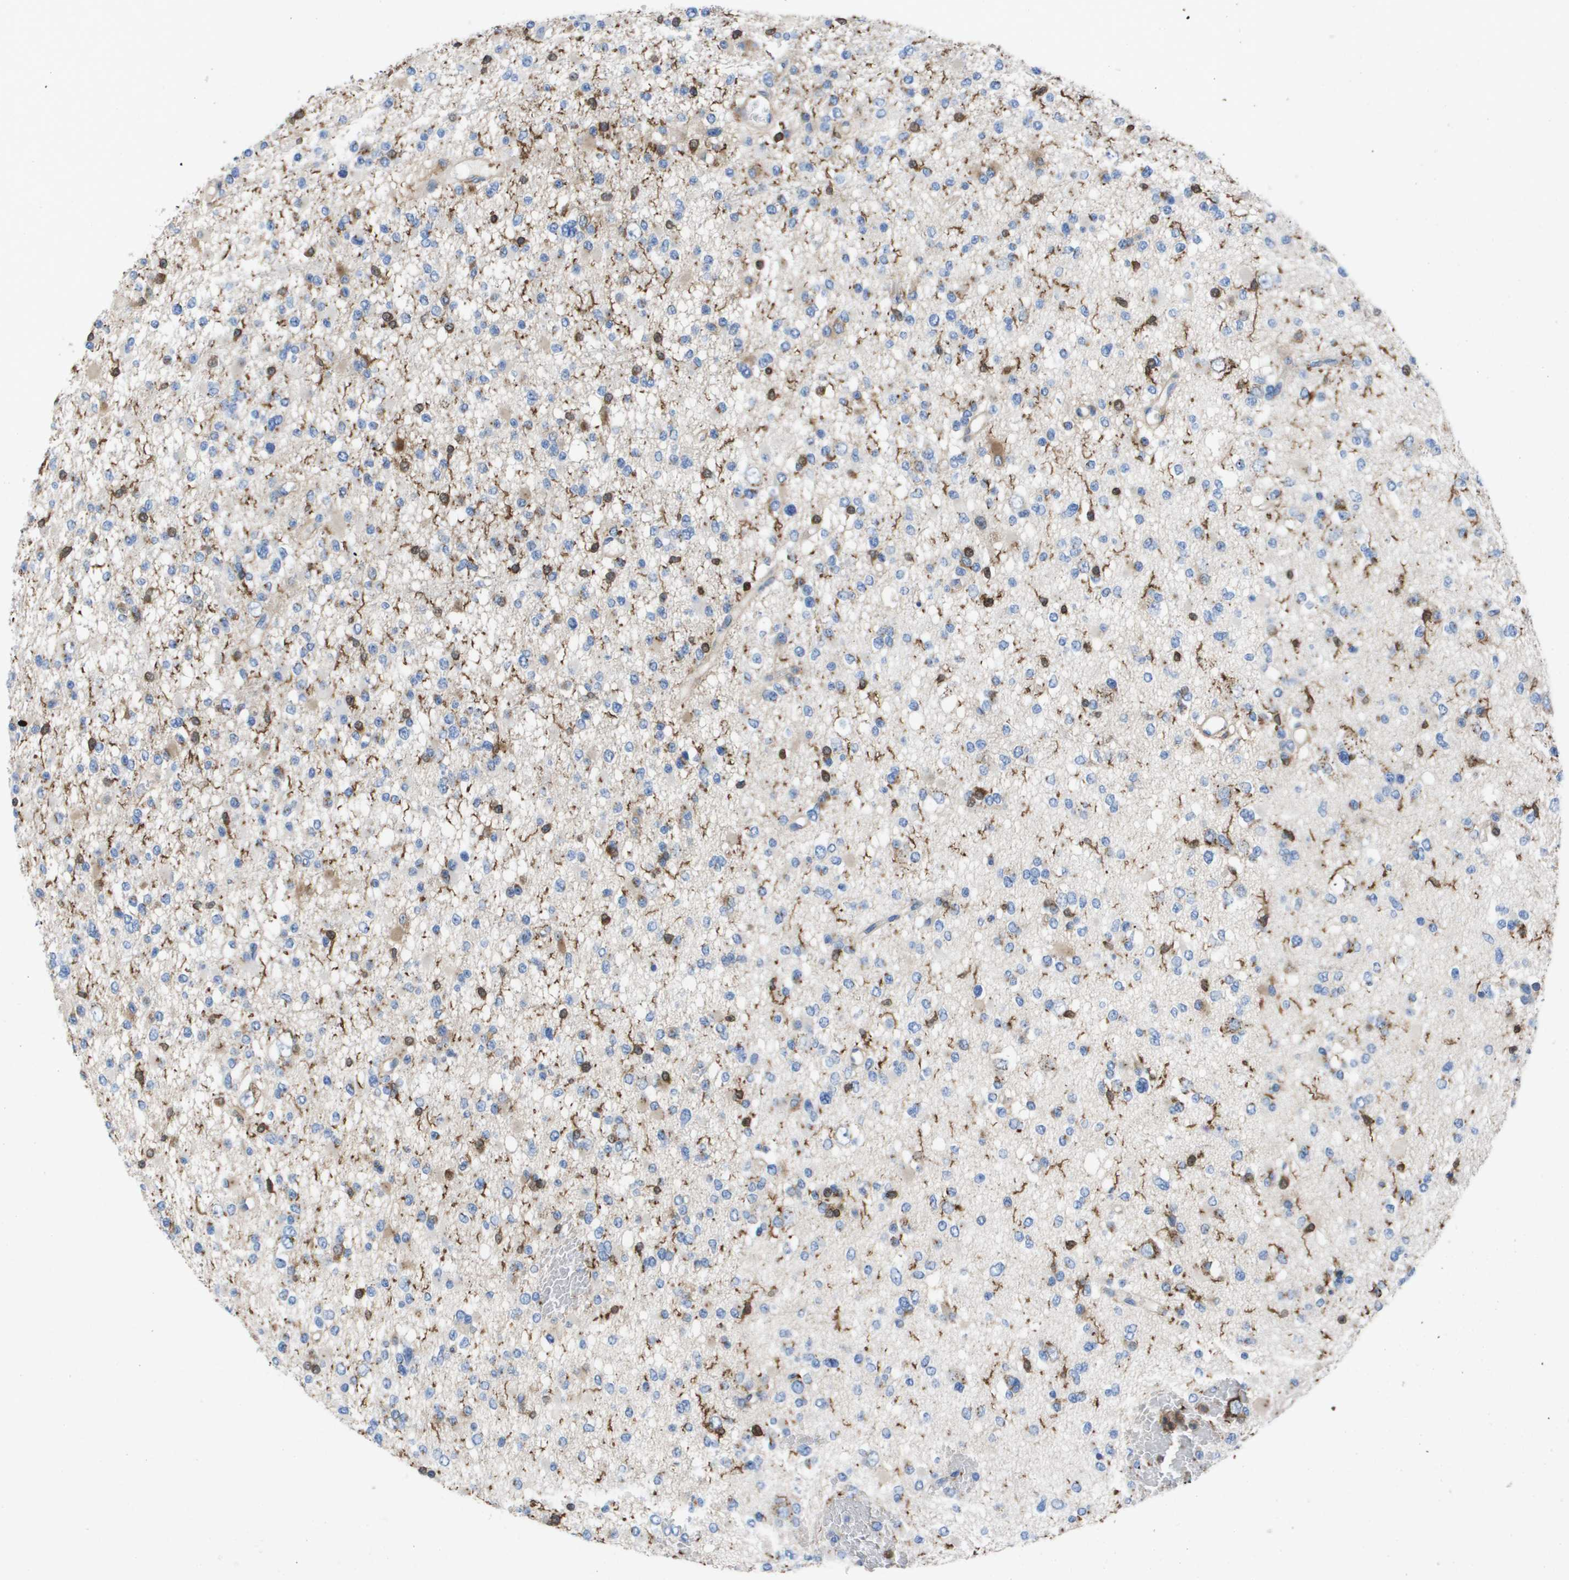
{"staining": {"intensity": "moderate", "quantity": "<25%", "location": "cytoplasmic/membranous"}, "tissue": "glioma", "cell_type": "Tumor cells", "image_type": "cancer", "snomed": [{"axis": "morphology", "description": "Glioma, malignant, Low grade"}, {"axis": "topography", "description": "Brain"}], "caption": "This photomicrograph reveals low-grade glioma (malignant) stained with immunohistochemistry to label a protein in brown. The cytoplasmic/membranous of tumor cells show moderate positivity for the protein. Nuclei are counter-stained blue.", "gene": "SLC37A2", "patient": {"sex": "female", "age": 22}}